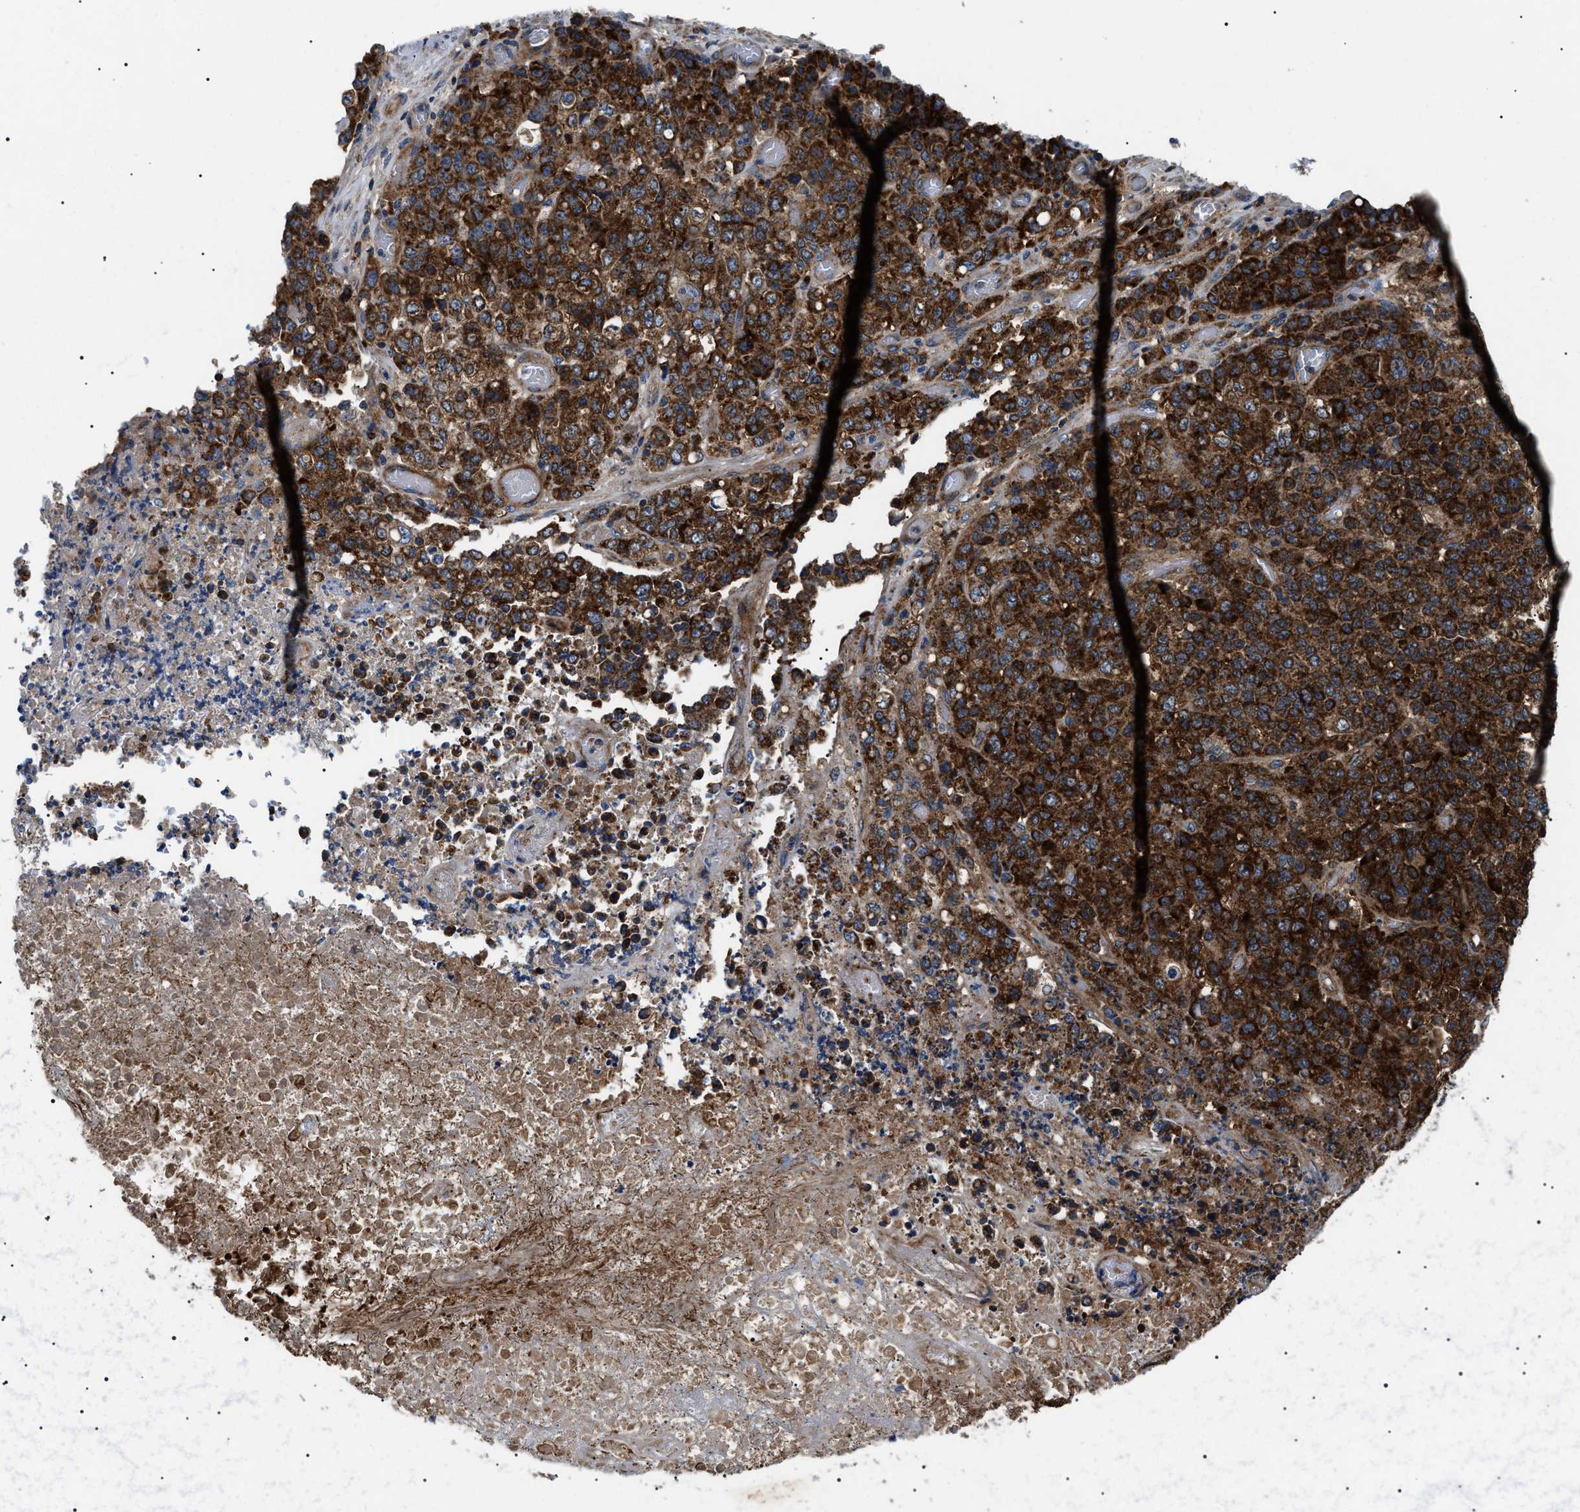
{"staining": {"intensity": "strong", "quantity": ">75%", "location": "cytoplasmic/membranous"}, "tissue": "stomach cancer", "cell_type": "Tumor cells", "image_type": "cancer", "snomed": [{"axis": "morphology", "description": "Adenocarcinoma, NOS"}, {"axis": "topography", "description": "Stomach"}], "caption": "Immunohistochemical staining of human stomach adenocarcinoma exhibits high levels of strong cytoplasmic/membranous positivity in approximately >75% of tumor cells.", "gene": "OXSM", "patient": {"sex": "female", "age": 73}}